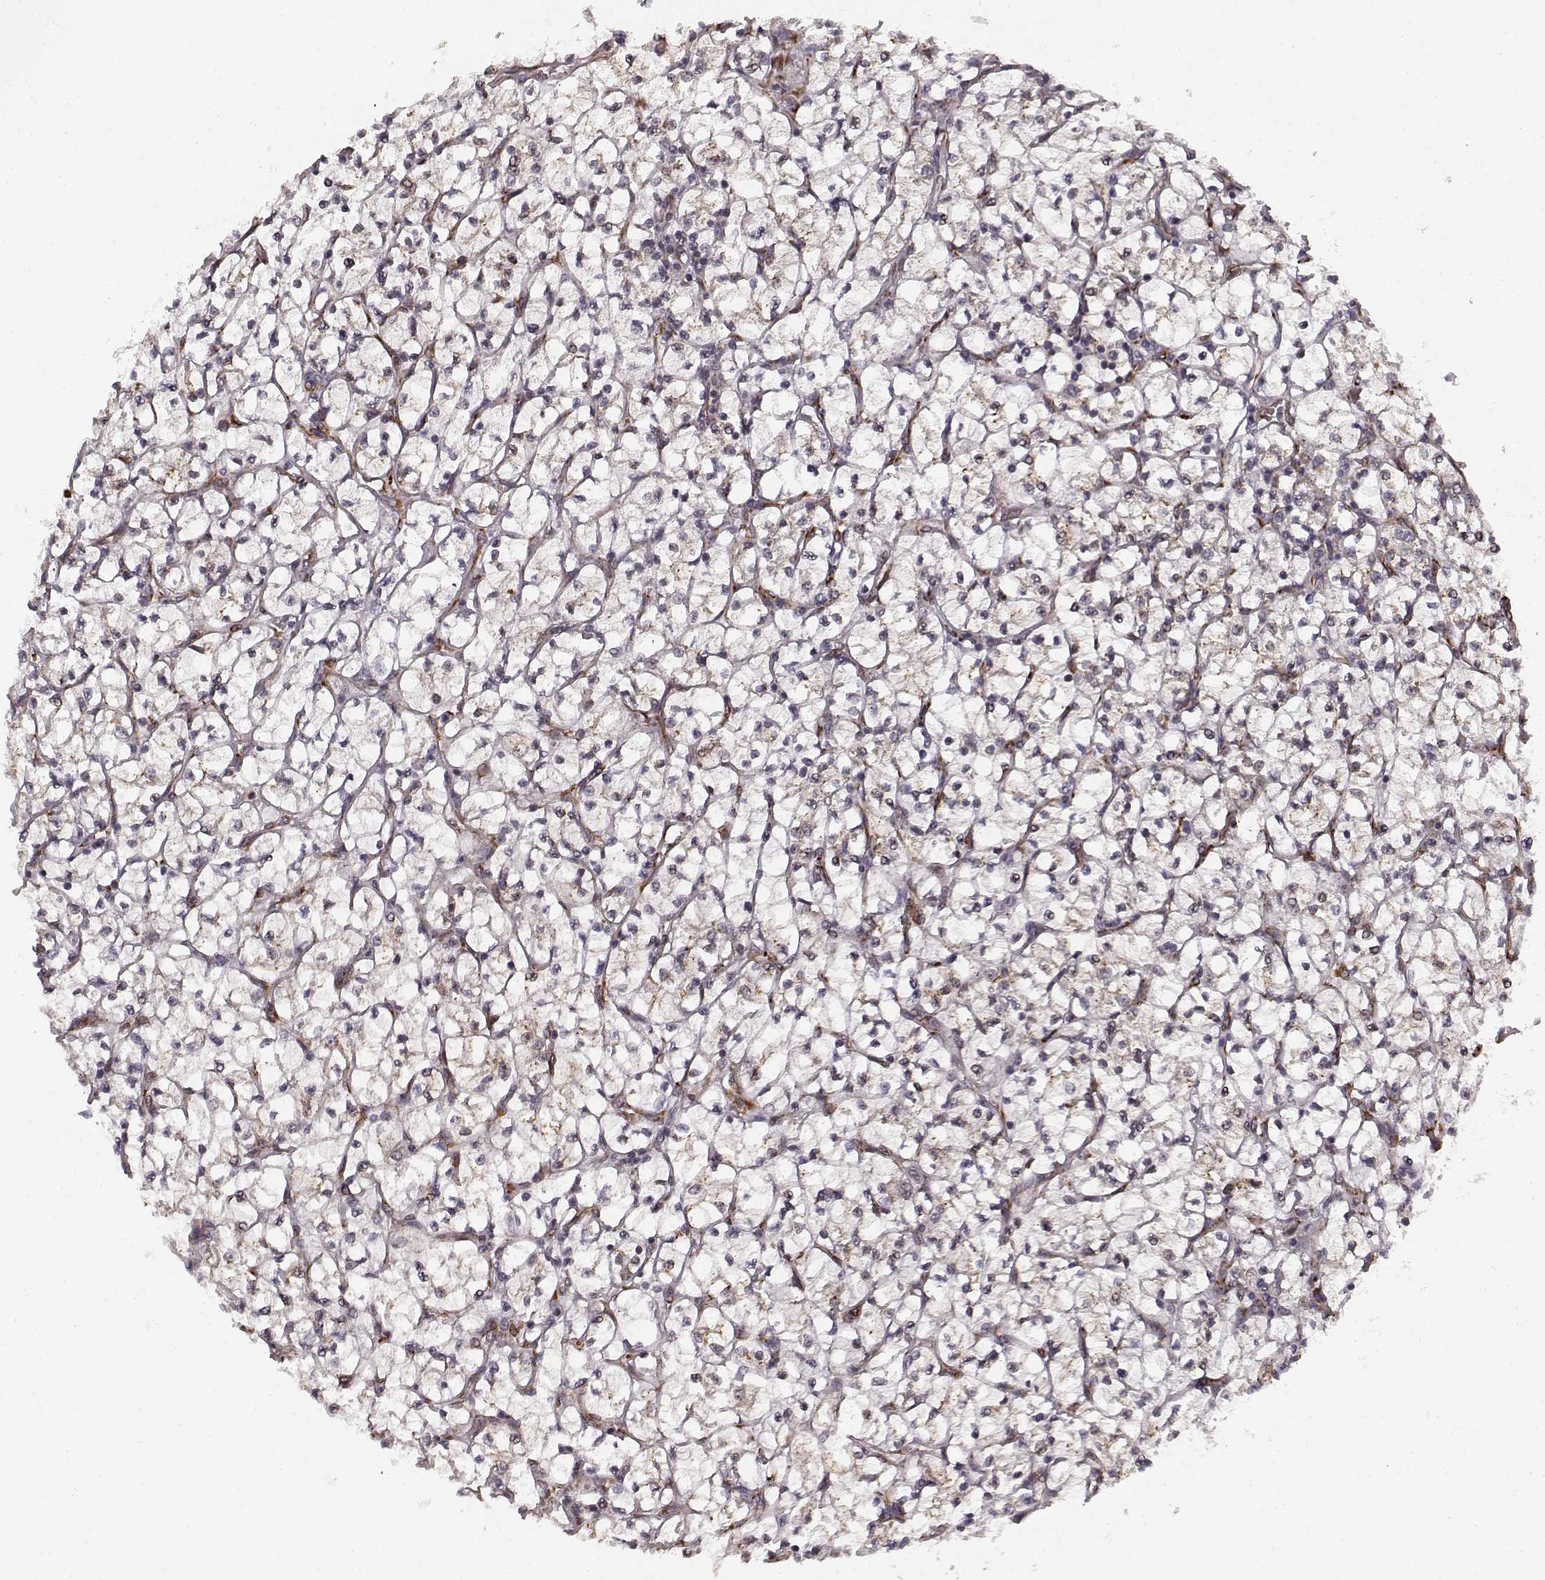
{"staining": {"intensity": "negative", "quantity": "none", "location": "none"}, "tissue": "renal cancer", "cell_type": "Tumor cells", "image_type": "cancer", "snomed": [{"axis": "morphology", "description": "Adenocarcinoma, NOS"}, {"axis": "topography", "description": "Kidney"}], "caption": "Adenocarcinoma (renal) stained for a protein using immunohistochemistry (IHC) displays no staining tumor cells.", "gene": "TMEM14A", "patient": {"sex": "female", "age": 64}}